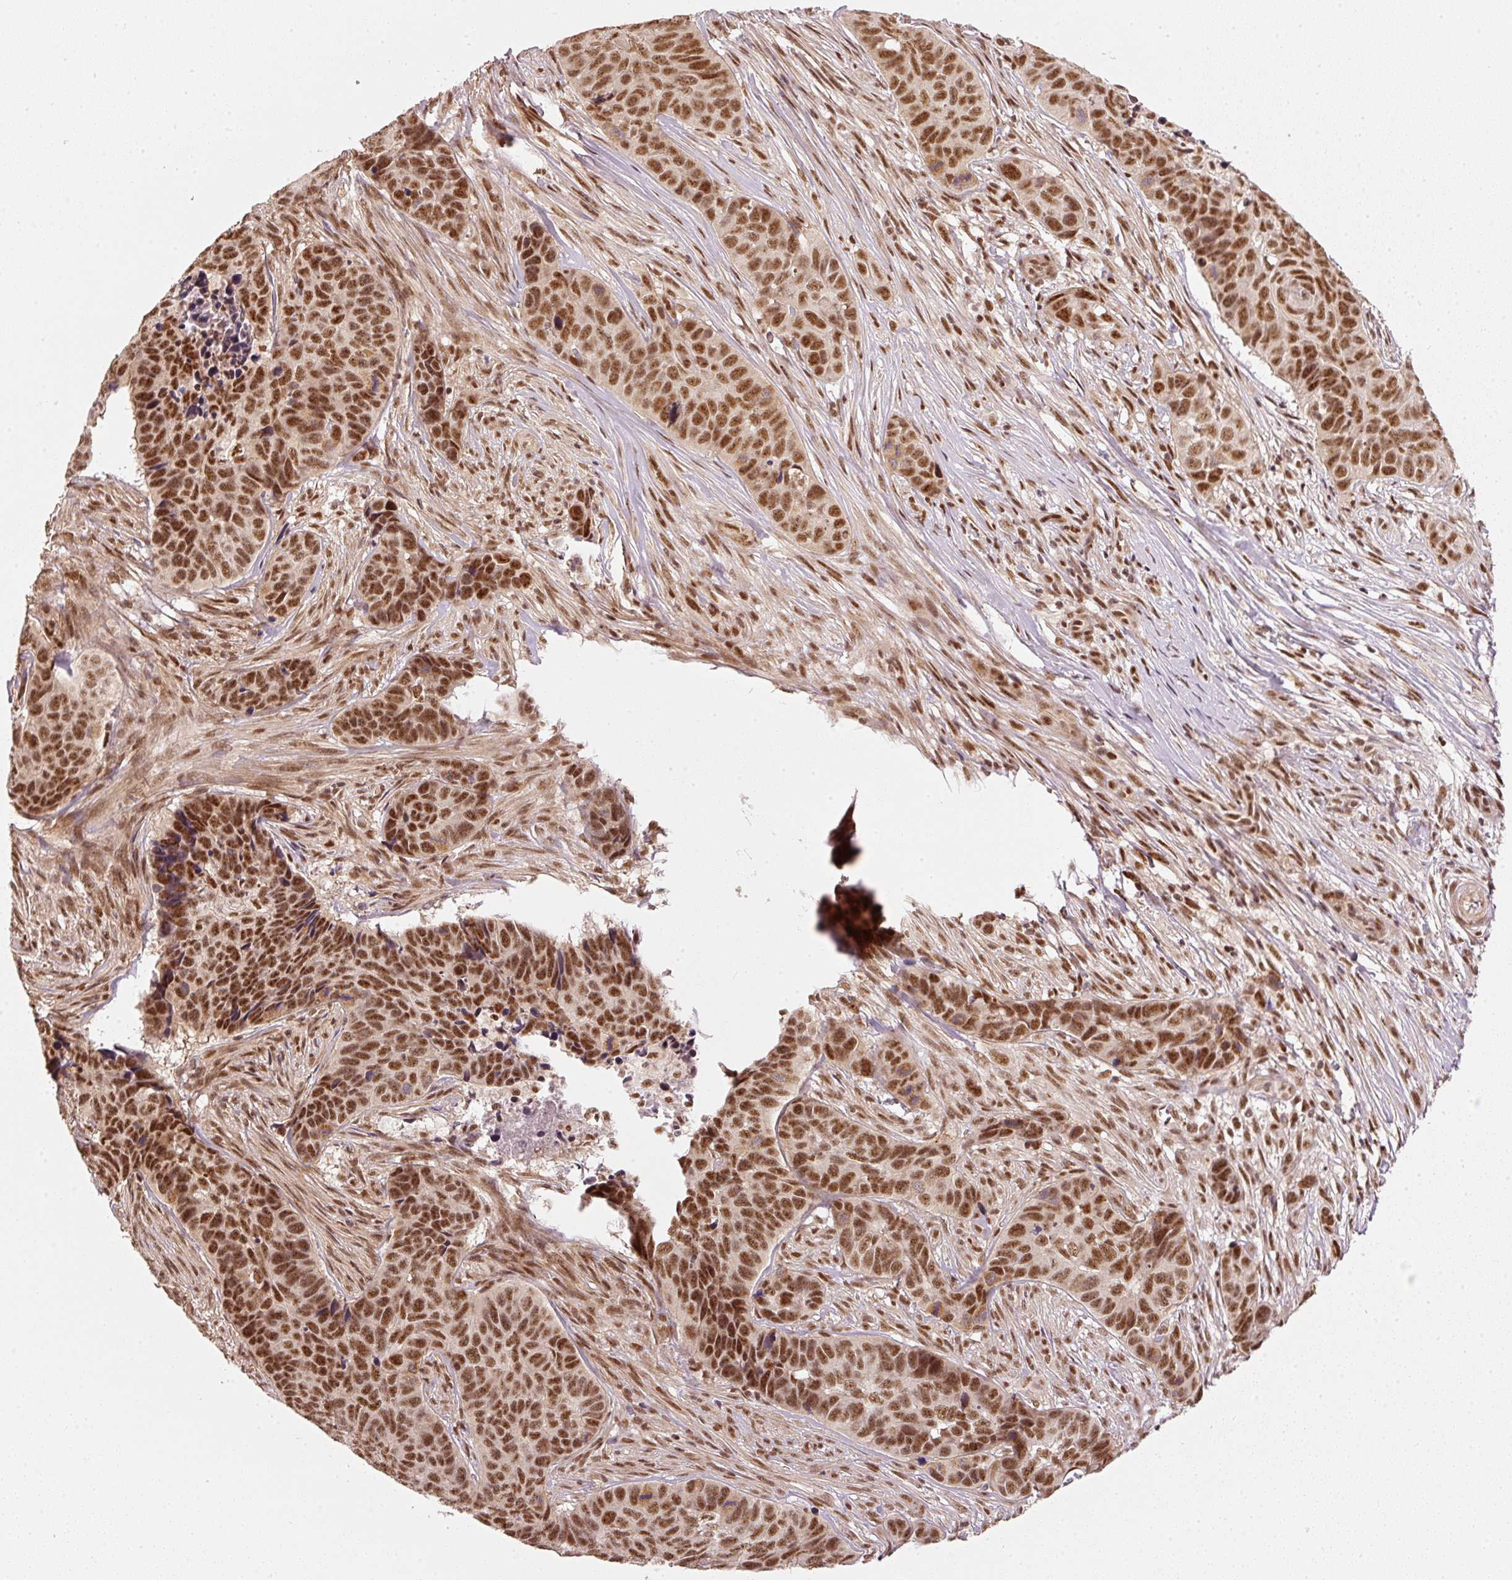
{"staining": {"intensity": "moderate", "quantity": ">75%", "location": "nuclear"}, "tissue": "skin cancer", "cell_type": "Tumor cells", "image_type": "cancer", "snomed": [{"axis": "morphology", "description": "Basal cell carcinoma"}, {"axis": "topography", "description": "Skin"}], "caption": "Skin basal cell carcinoma tissue reveals moderate nuclear expression in about >75% of tumor cells", "gene": "THOC6", "patient": {"sex": "female", "age": 82}}